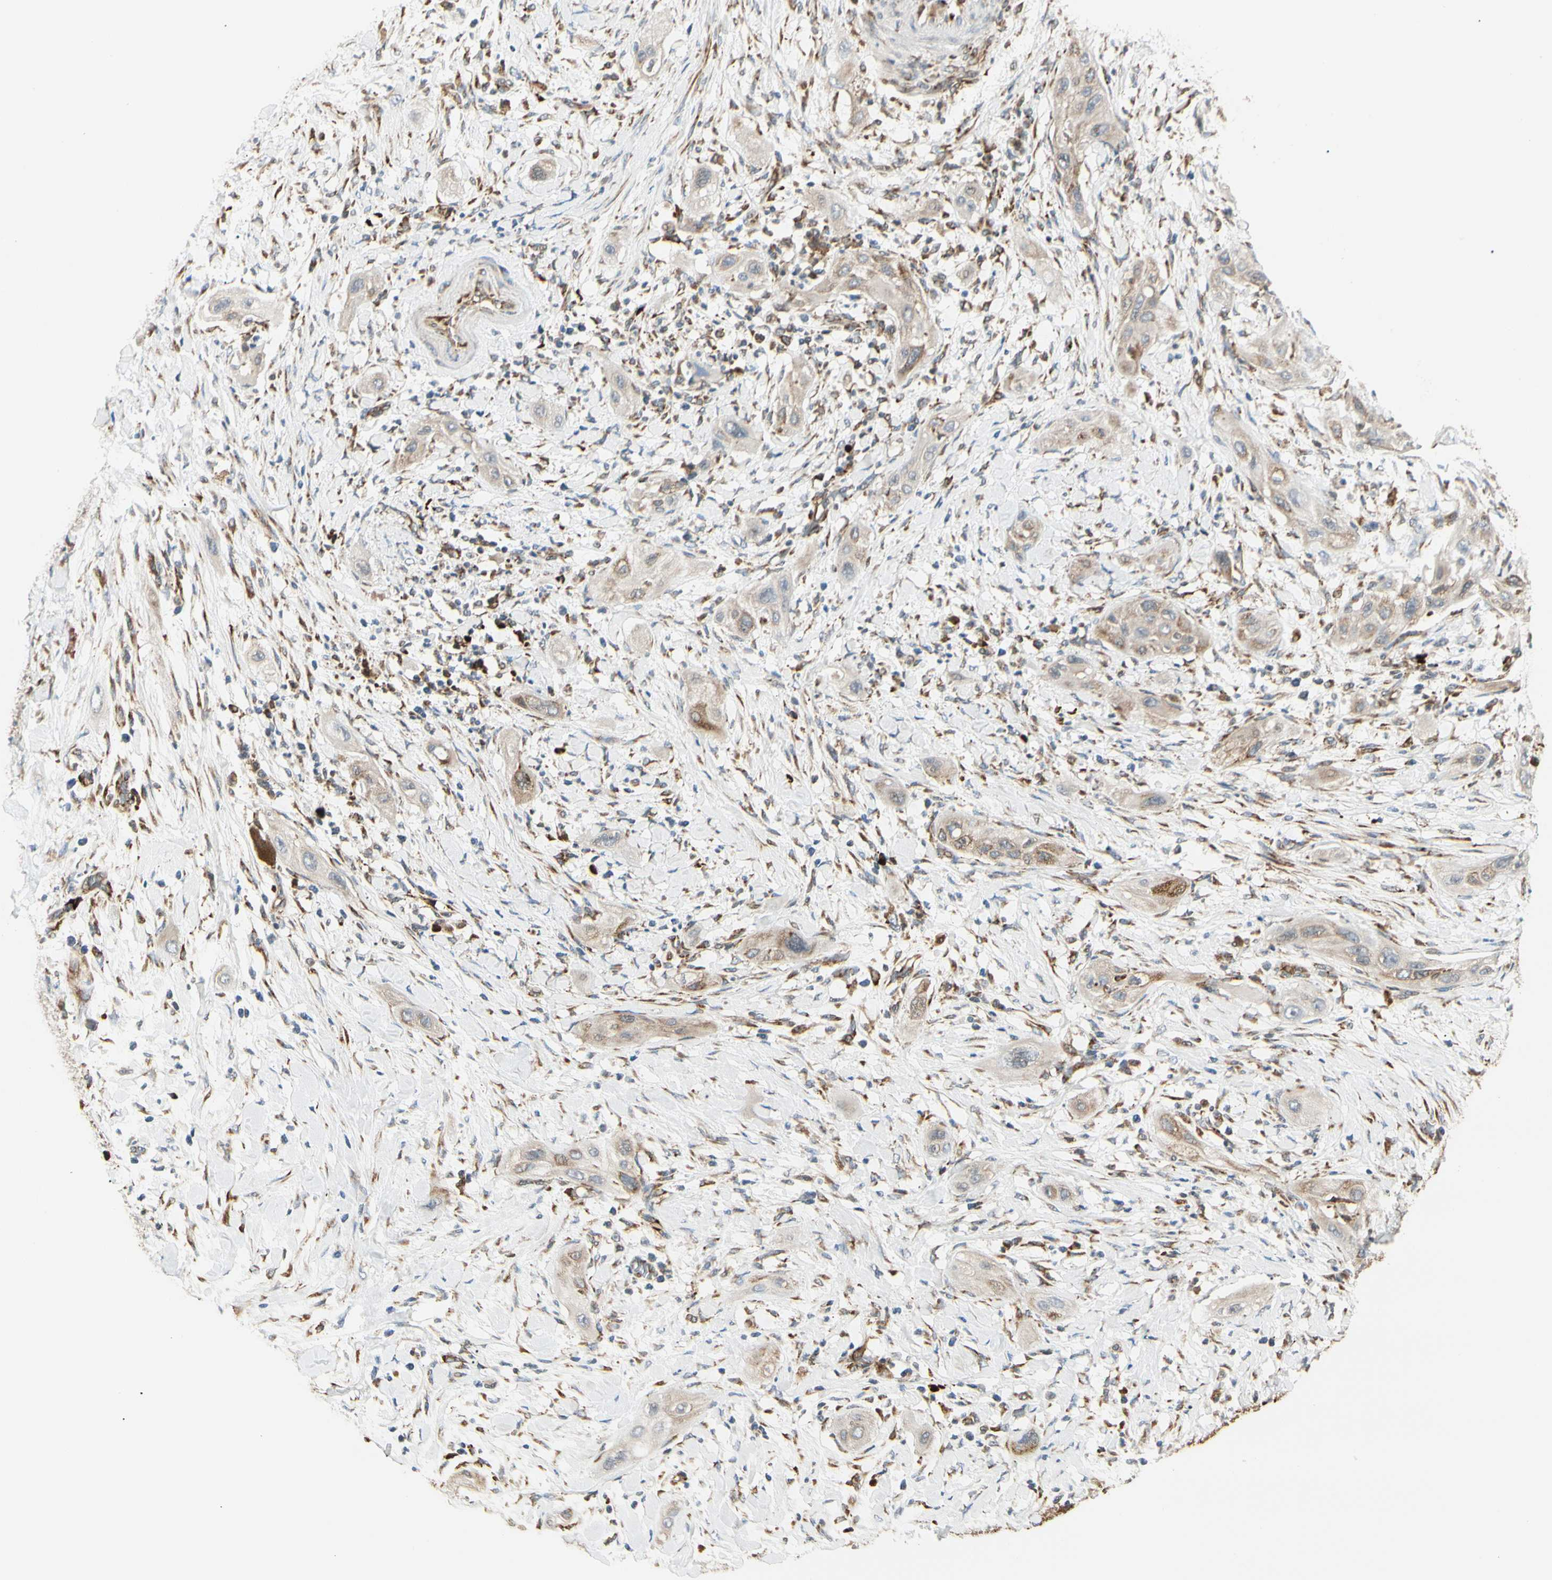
{"staining": {"intensity": "moderate", "quantity": ">75%", "location": "cytoplasmic/membranous"}, "tissue": "lung cancer", "cell_type": "Tumor cells", "image_type": "cancer", "snomed": [{"axis": "morphology", "description": "Squamous cell carcinoma, NOS"}, {"axis": "topography", "description": "Lung"}], "caption": "Immunohistochemical staining of lung cancer shows moderate cytoplasmic/membranous protein expression in approximately >75% of tumor cells. The protein of interest is stained brown, and the nuclei are stained in blue (DAB (3,3'-diaminobenzidine) IHC with brightfield microscopy, high magnification).", "gene": "HSP90B1", "patient": {"sex": "female", "age": 47}}